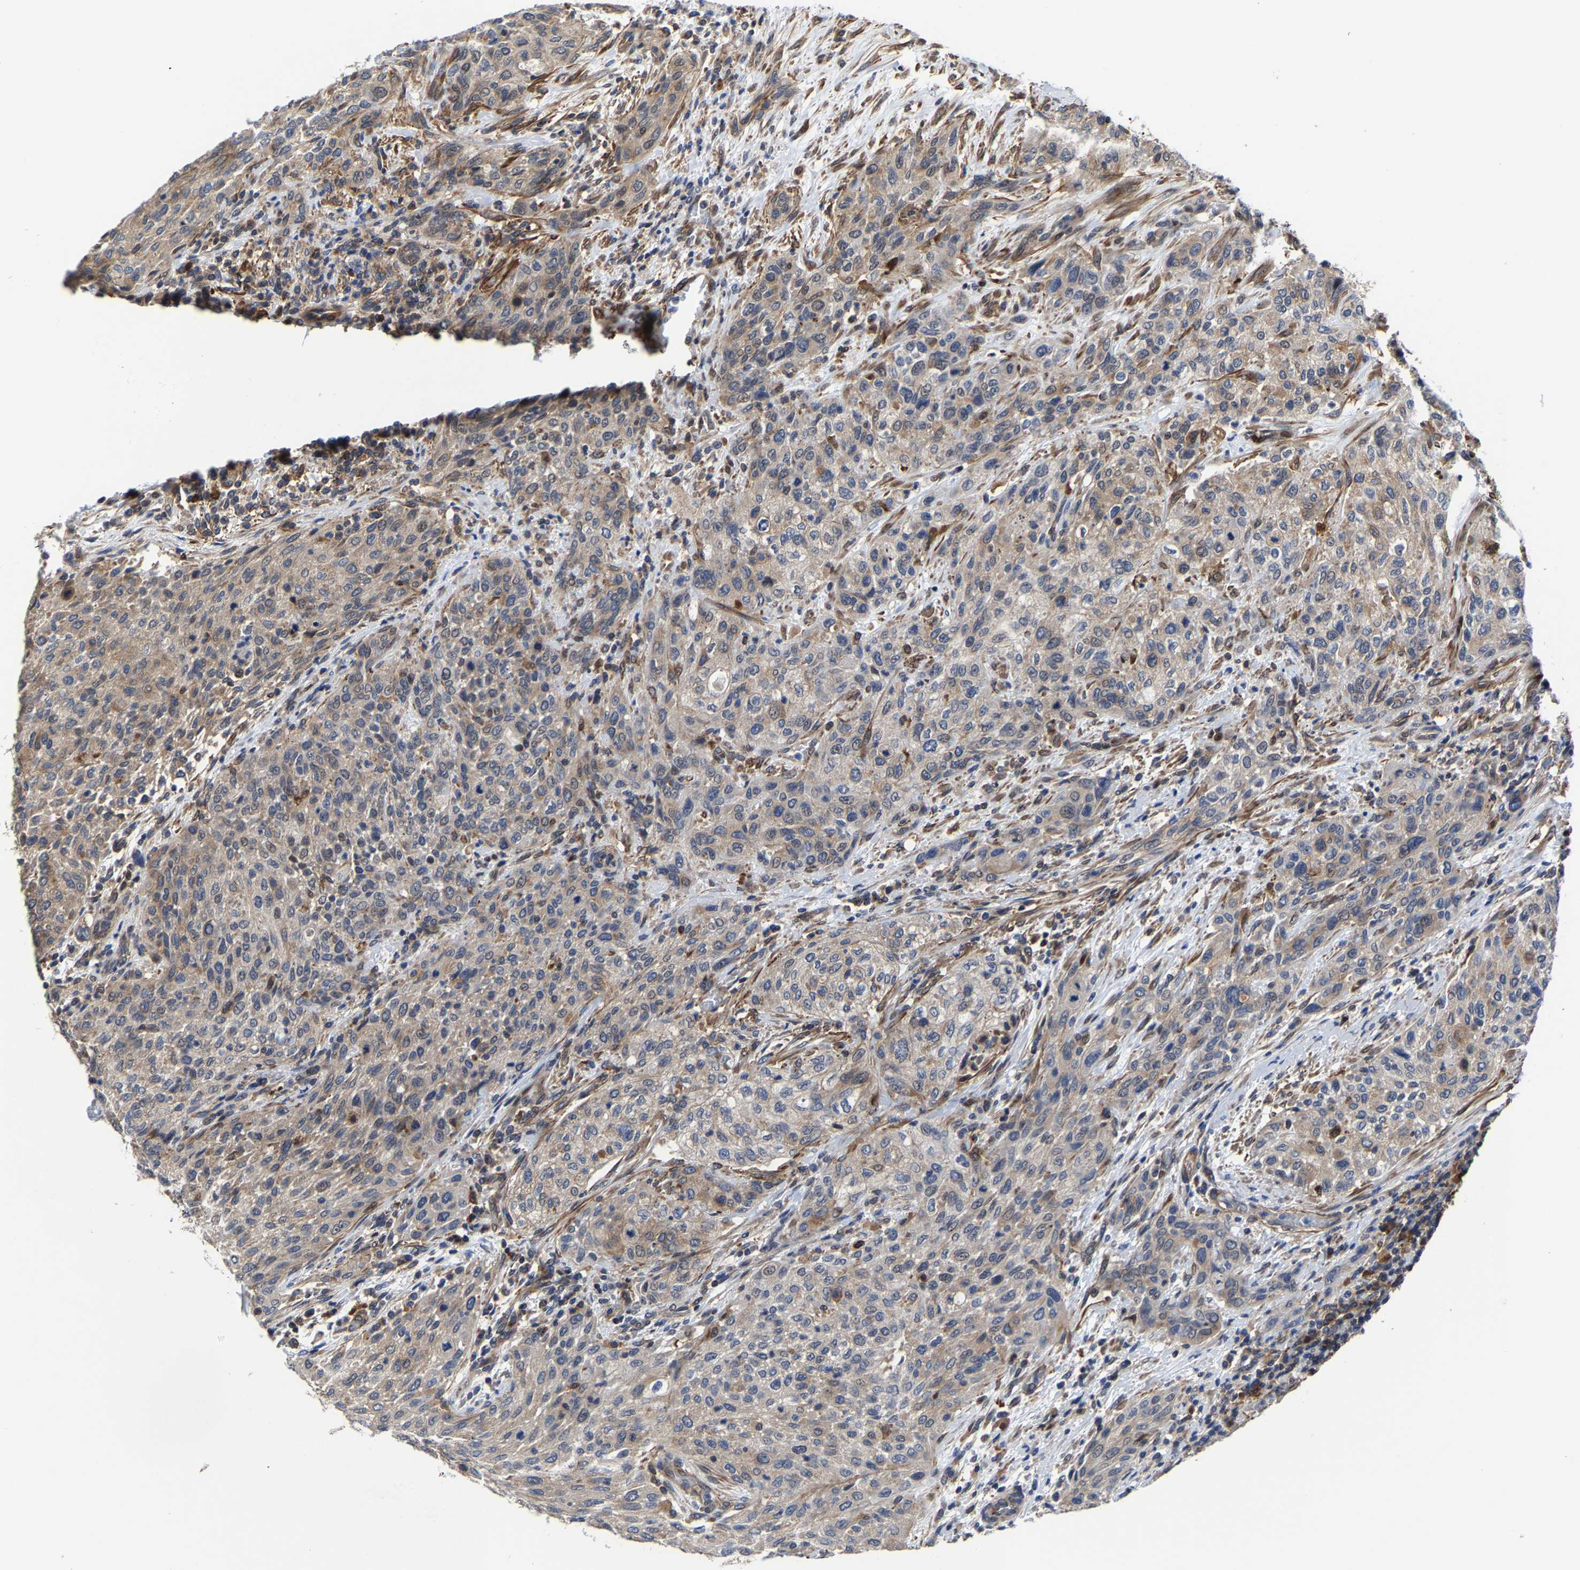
{"staining": {"intensity": "weak", "quantity": "25%-75%", "location": "cytoplasmic/membranous"}, "tissue": "urothelial cancer", "cell_type": "Tumor cells", "image_type": "cancer", "snomed": [{"axis": "morphology", "description": "Urothelial carcinoma, Low grade"}, {"axis": "morphology", "description": "Urothelial carcinoma, High grade"}, {"axis": "topography", "description": "Urinary bladder"}], "caption": "This is a histology image of immunohistochemistry (IHC) staining of urothelial cancer, which shows weak staining in the cytoplasmic/membranous of tumor cells.", "gene": "PFKFB3", "patient": {"sex": "male", "age": 35}}